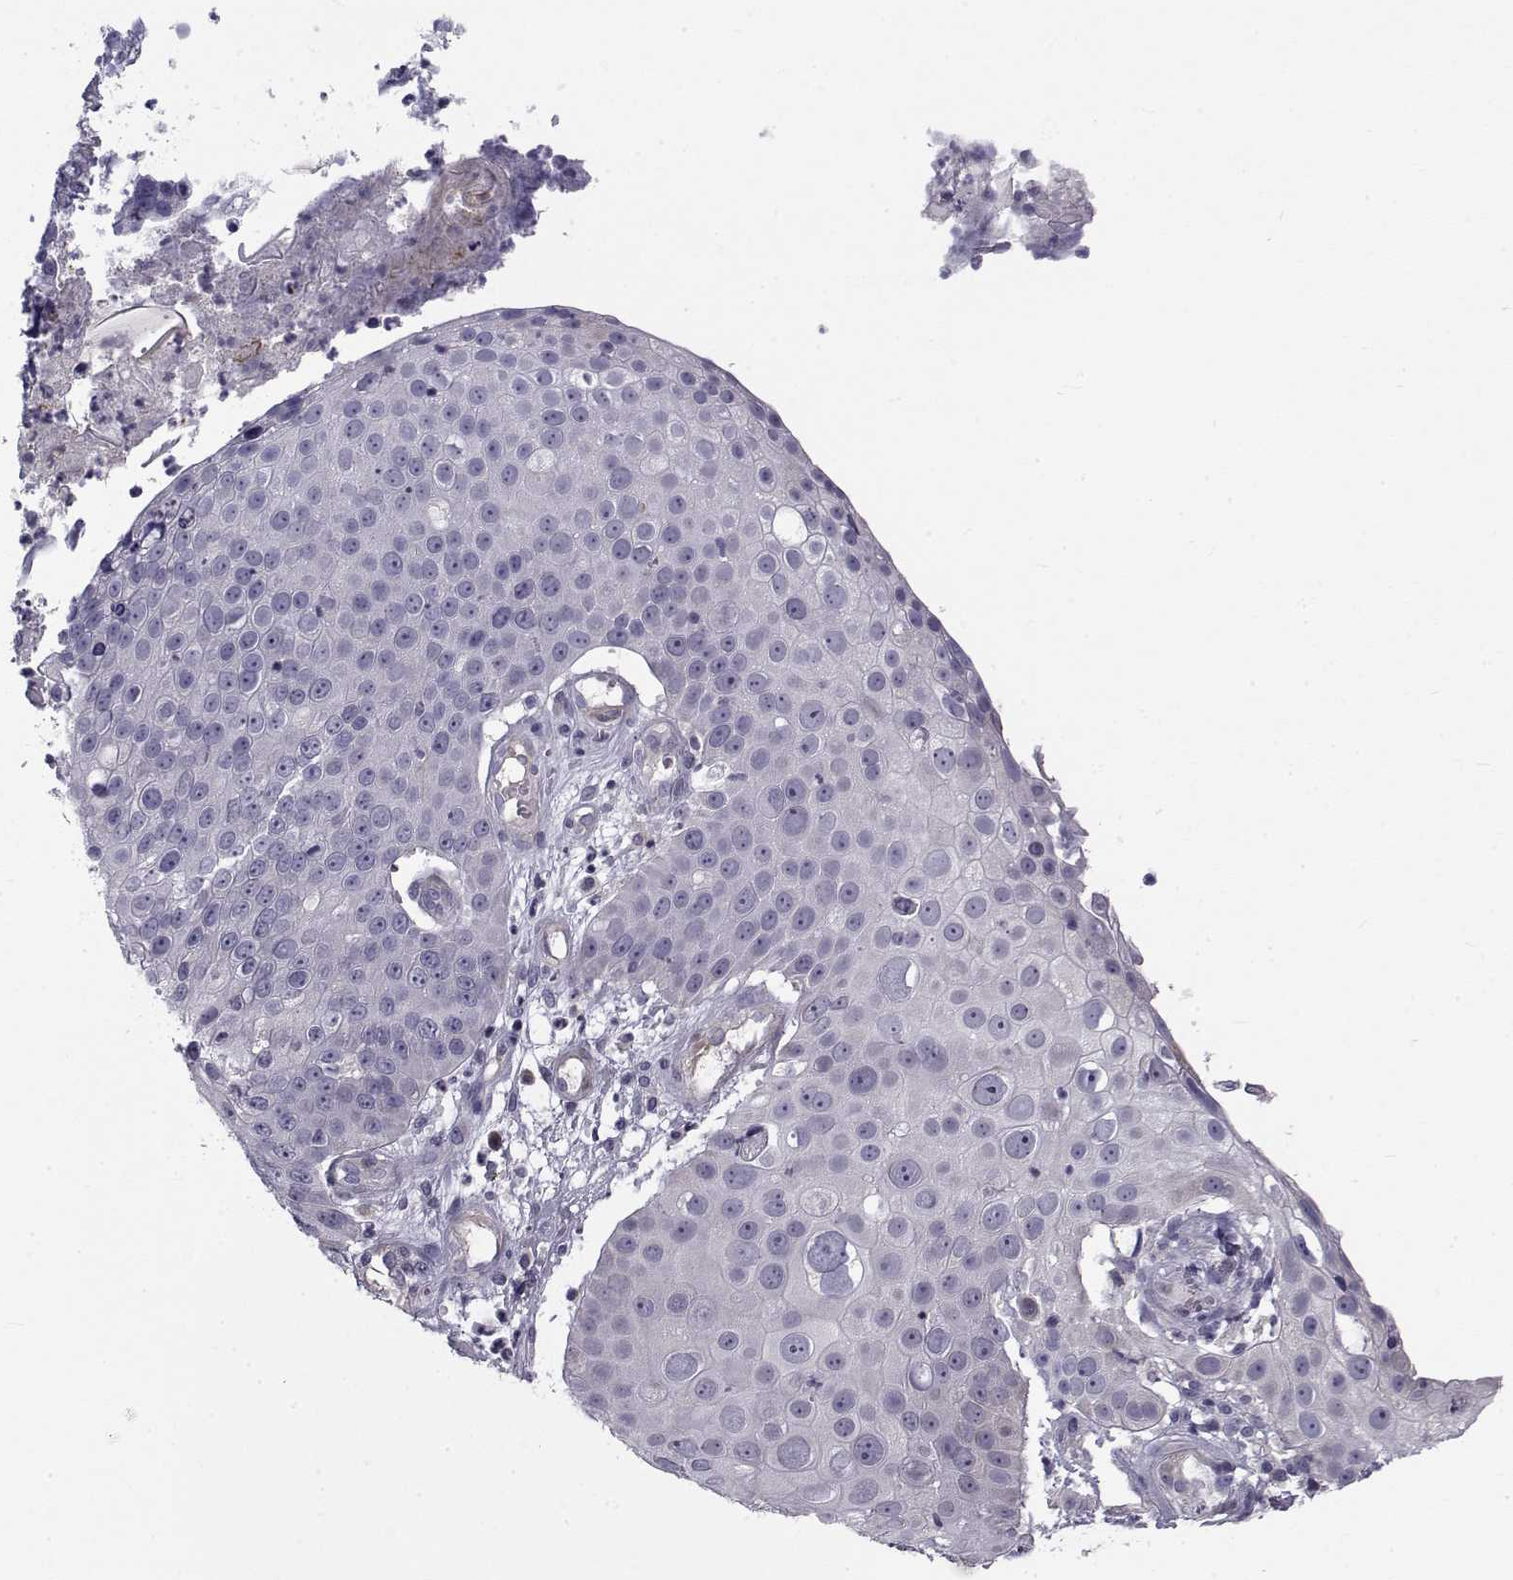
{"staining": {"intensity": "negative", "quantity": "none", "location": "none"}, "tissue": "skin cancer", "cell_type": "Tumor cells", "image_type": "cancer", "snomed": [{"axis": "morphology", "description": "Squamous cell carcinoma, NOS"}, {"axis": "topography", "description": "Skin"}], "caption": "There is no significant positivity in tumor cells of squamous cell carcinoma (skin).", "gene": "LRRC27", "patient": {"sex": "male", "age": 71}}